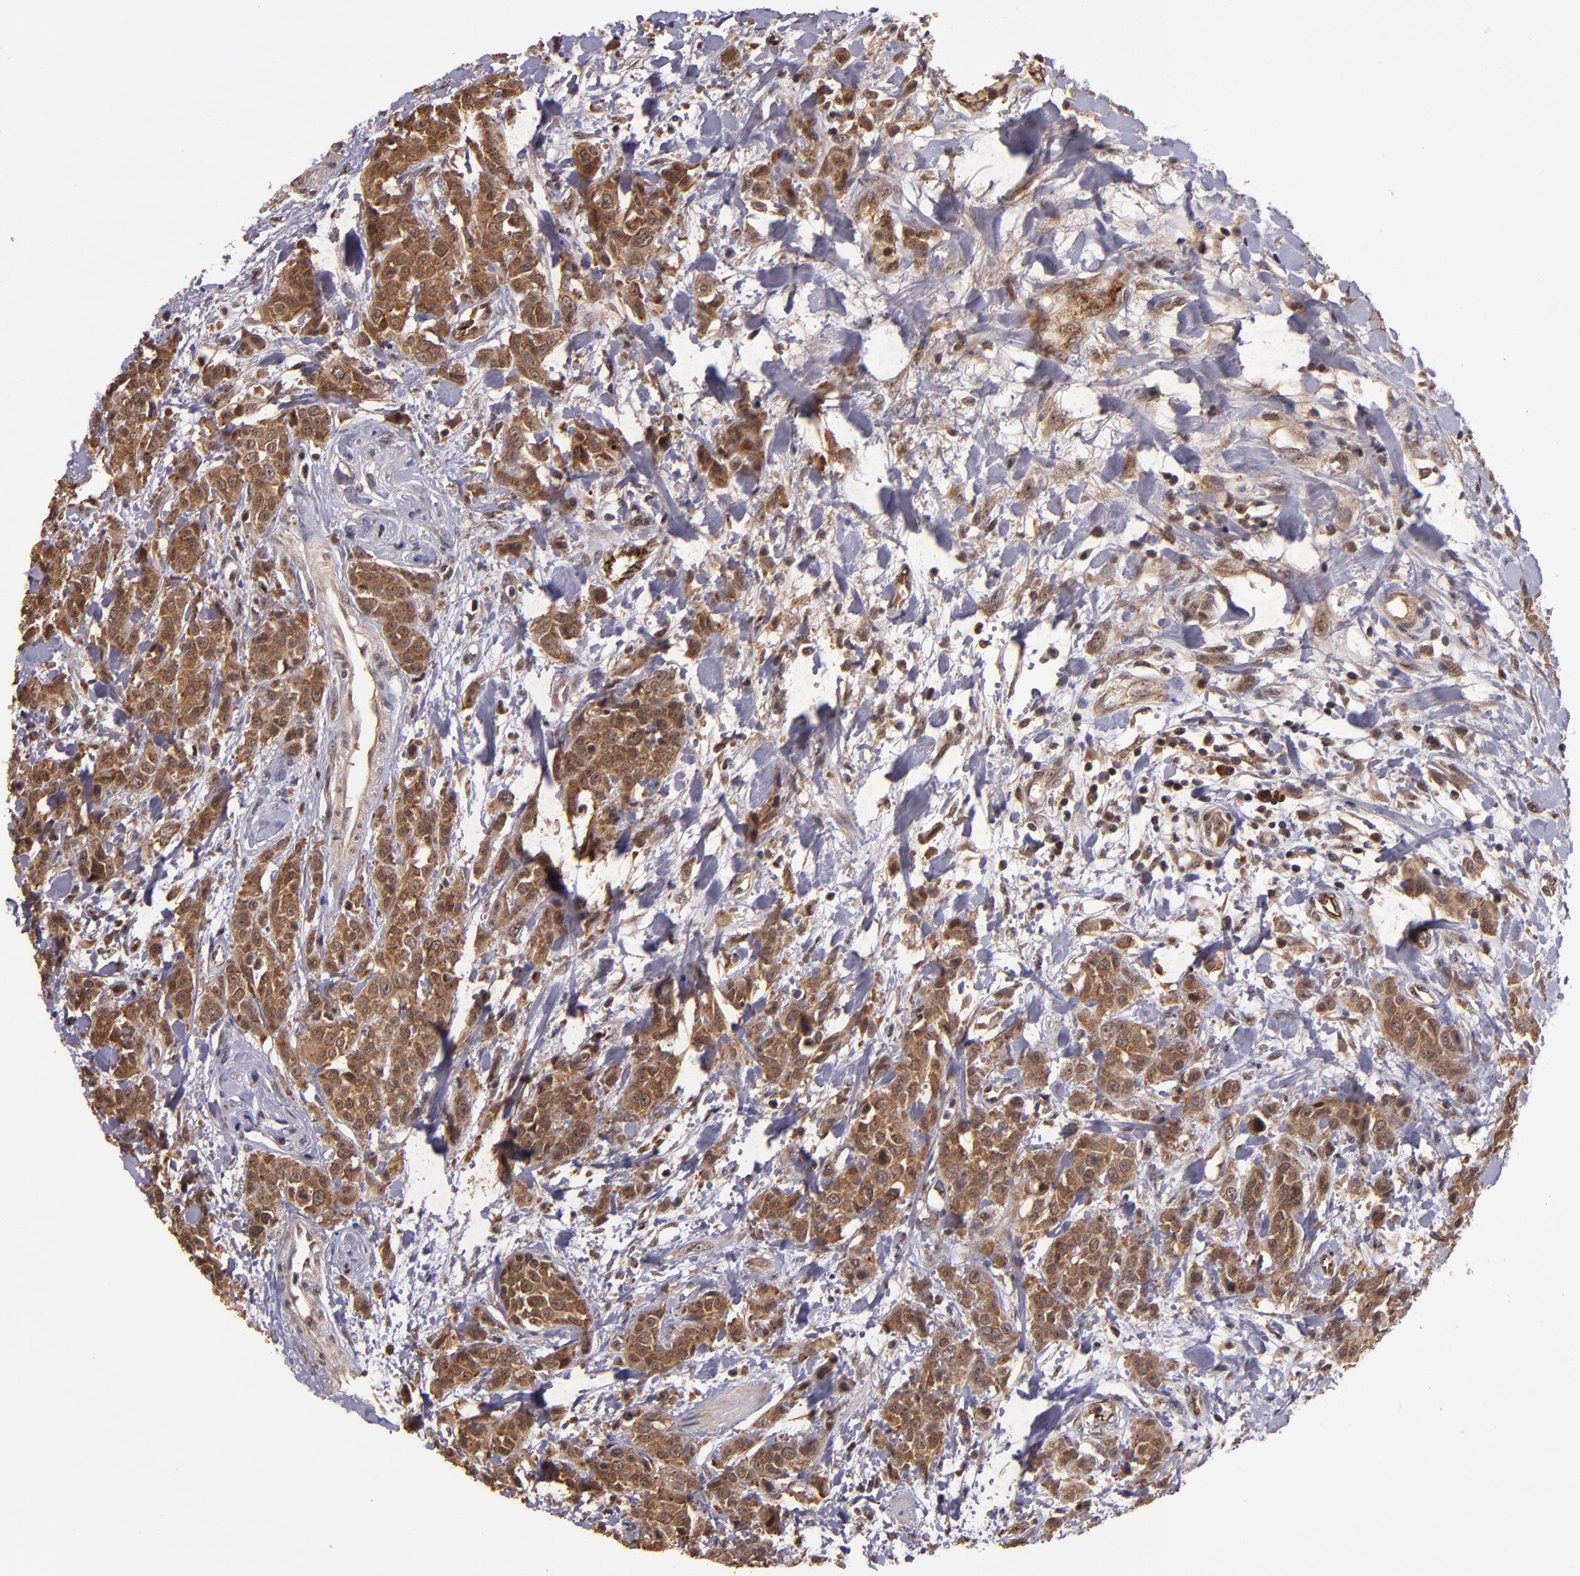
{"staining": {"intensity": "strong", "quantity": ">75%", "location": "cytoplasmic/membranous,nuclear"}, "tissue": "urothelial cancer", "cell_type": "Tumor cells", "image_type": "cancer", "snomed": [{"axis": "morphology", "description": "Urothelial carcinoma, High grade"}, {"axis": "topography", "description": "Urinary bladder"}], "caption": "High-grade urothelial carcinoma stained with immunohistochemistry exhibits strong cytoplasmic/membranous and nuclear staining in about >75% of tumor cells. (Stains: DAB in brown, nuclei in blue, Microscopy: brightfield microscopy at high magnification).", "gene": "RIOK3", "patient": {"sex": "male", "age": 56}}